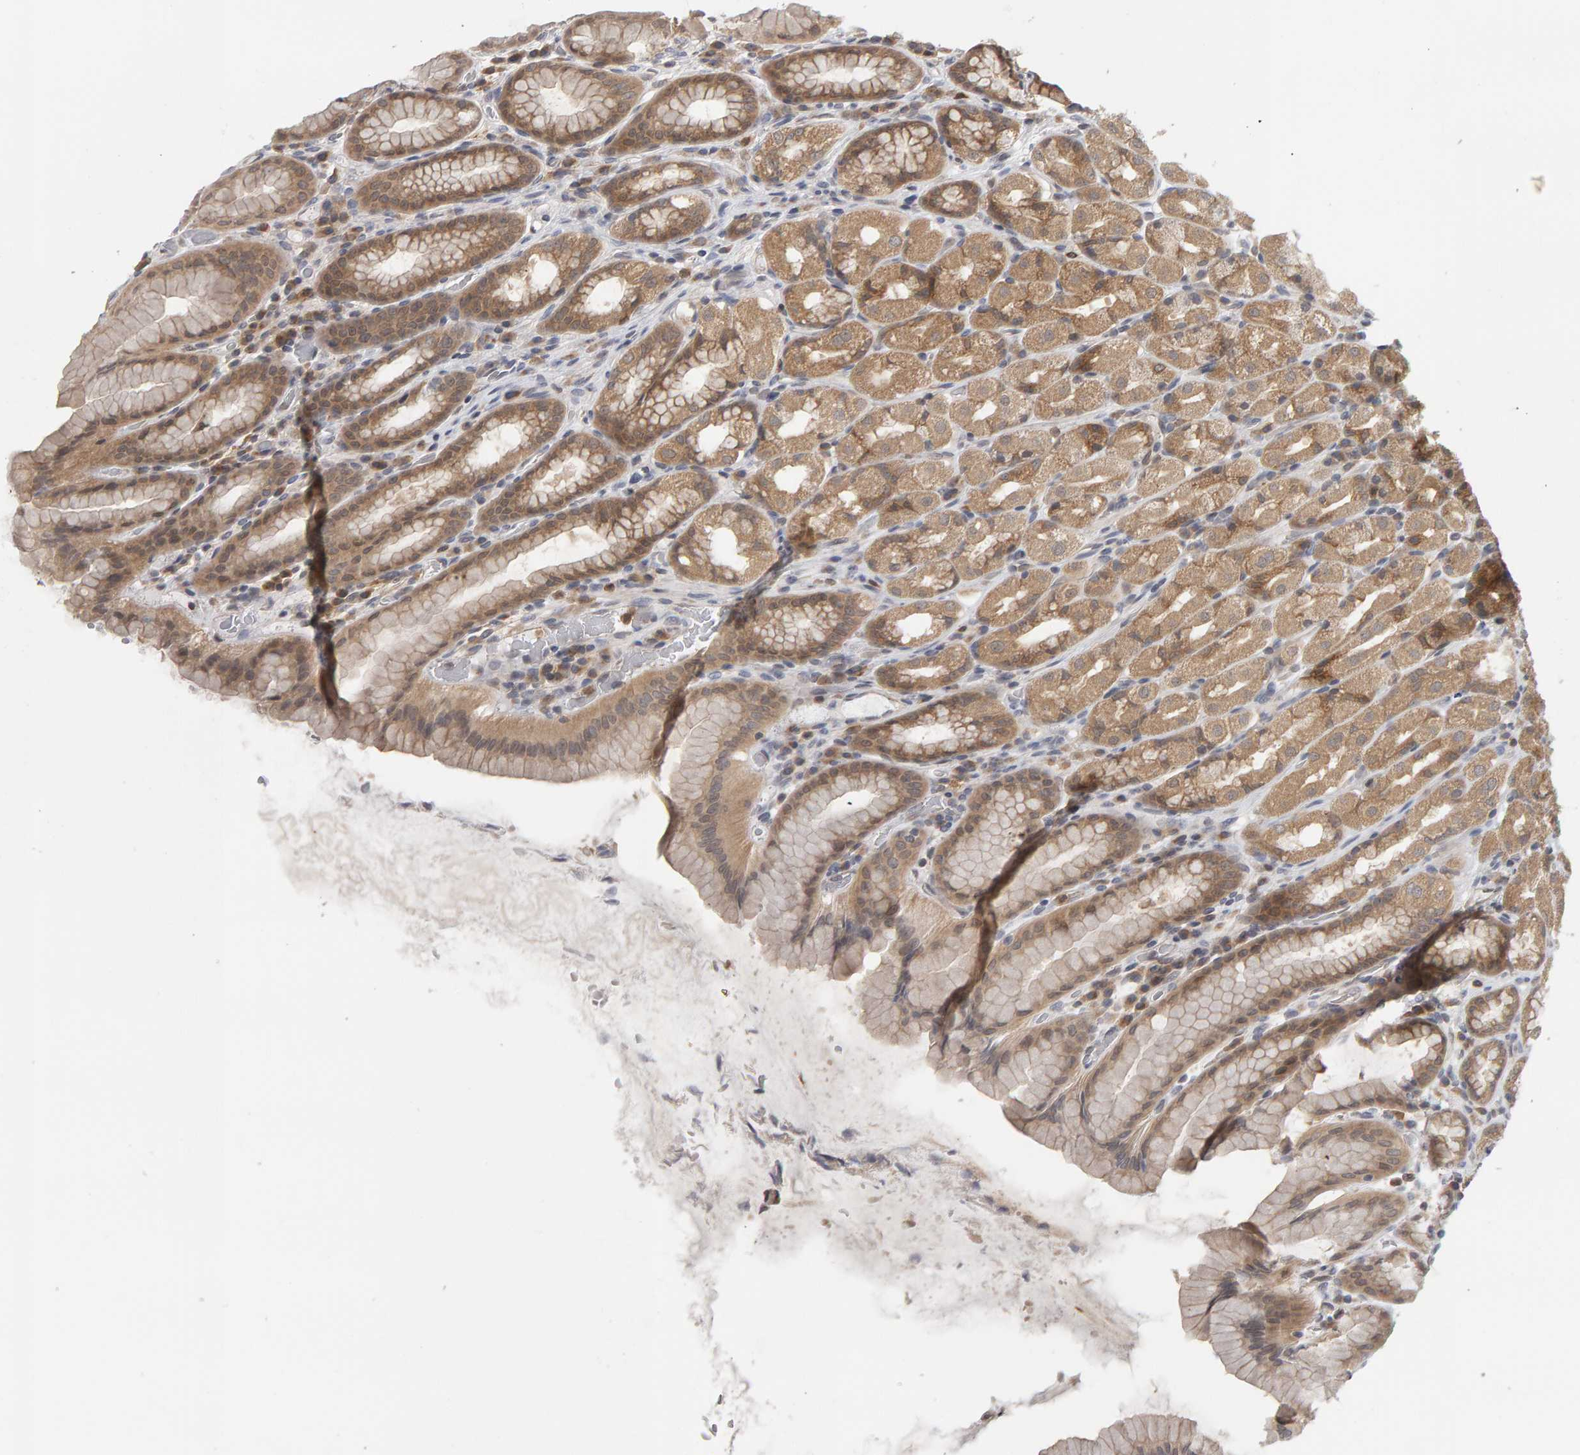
{"staining": {"intensity": "moderate", "quantity": ">75%", "location": "cytoplasmic/membranous"}, "tissue": "stomach", "cell_type": "Glandular cells", "image_type": "normal", "snomed": [{"axis": "morphology", "description": "Normal tissue, NOS"}, {"axis": "topography", "description": "Stomach, upper"}], "caption": "Protein expression analysis of unremarkable human stomach reveals moderate cytoplasmic/membranous staining in about >75% of glandular cells. Ihc stains the protein of interest in brown and the nuclei are stained blue.", "gene": "MSRA", "patient": {"sex": "male", "age": 68}}